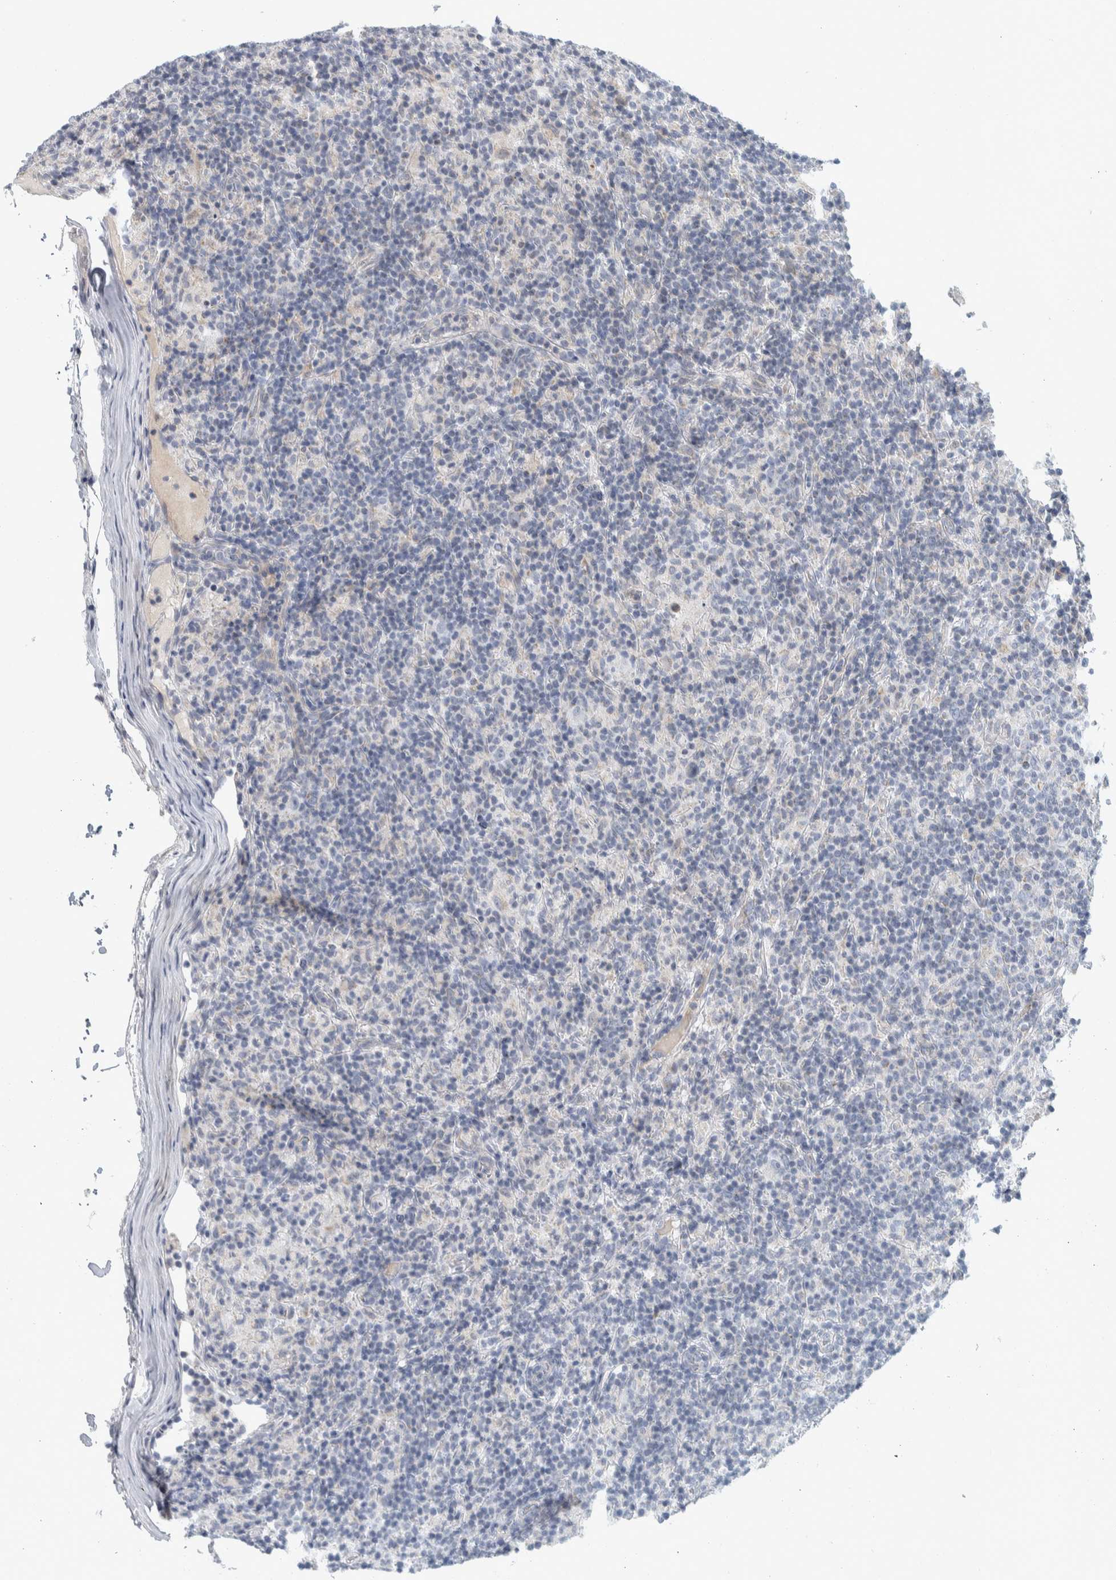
{"staining": {"intensity": "negative", "quantity": "none", "location": "none"}, "tissue": "lymphoma", "cell_type": "Tumor cells", "image_type": "cancer", "snomed": [{"axis": "morphology", "description": "Hodgkin's disease, NOS"}, {"axis": "topography", "description": "Lymph node"}], "caption": "Immunohistochemical staining of human Hodgkin's disease exhibits no significant positivity in tumor cells. Brightfield microscopy of immunohistochemistry stained with DAB (brown) and hematoxylin (blue), captured at high magnification.", "gene": "AFP", "patient": {"sex": "male", "age": 70}}